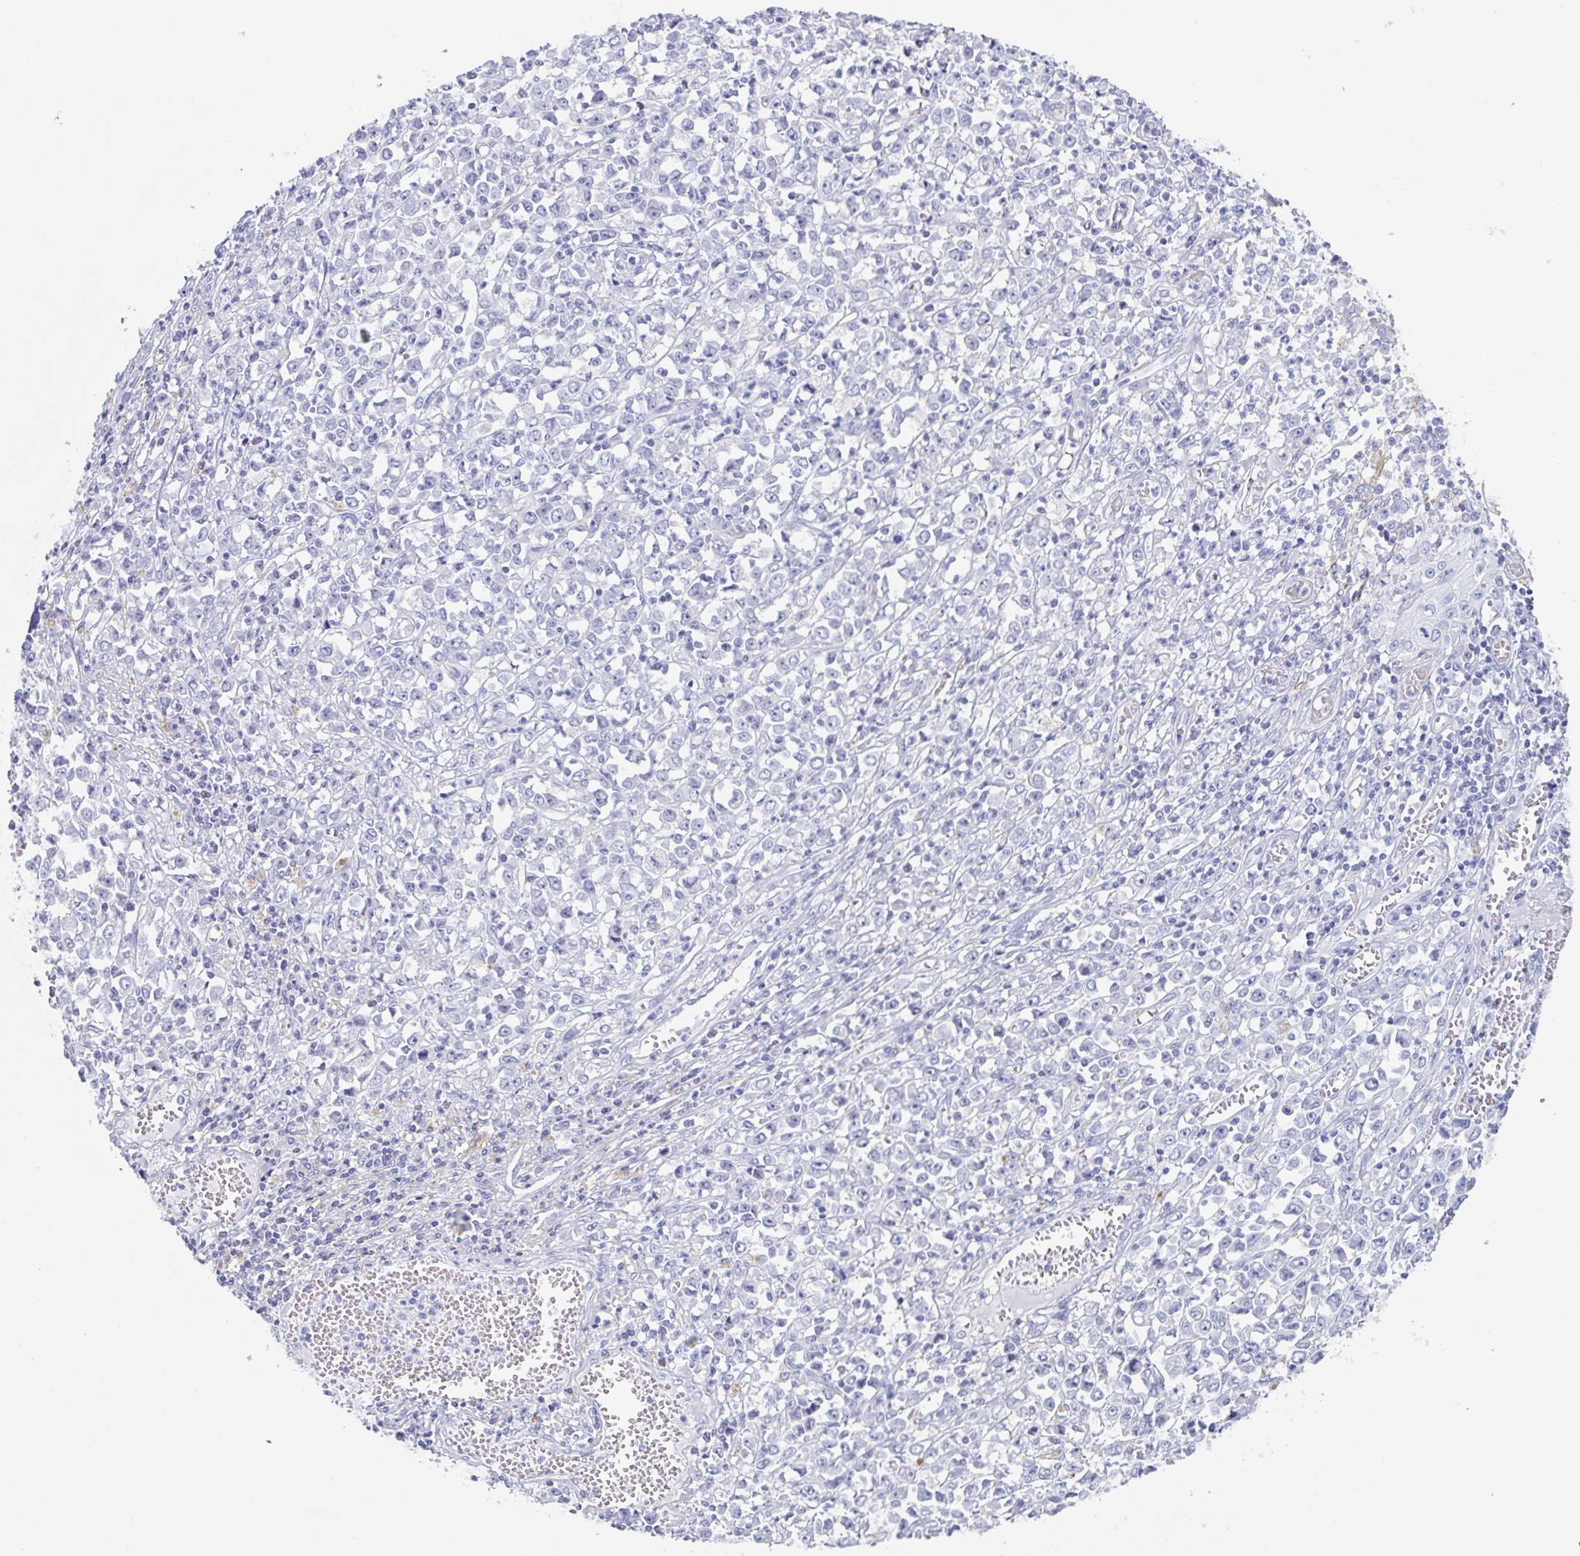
{"staining": {"intensity": "negative", "quantity": "none", "location": "none"}, "tissue": "stomach cancer", "cell_type": "Tumor cells", "image_type": "cancer", "snomed": [{"axis": "morphology", "description": "Adenocarcinoma, NOS"}, {"axis": "topography", "description": "Stomach, upper"}], "caption": "DAB (3,3'-diaminobenzidine) immunohistochemical staining of human stomach adenocarcinoma exhibits no significant staining in tumor cells.", "gene": "TAGLN3", "patient": {"sex": "male", "age": 70}}